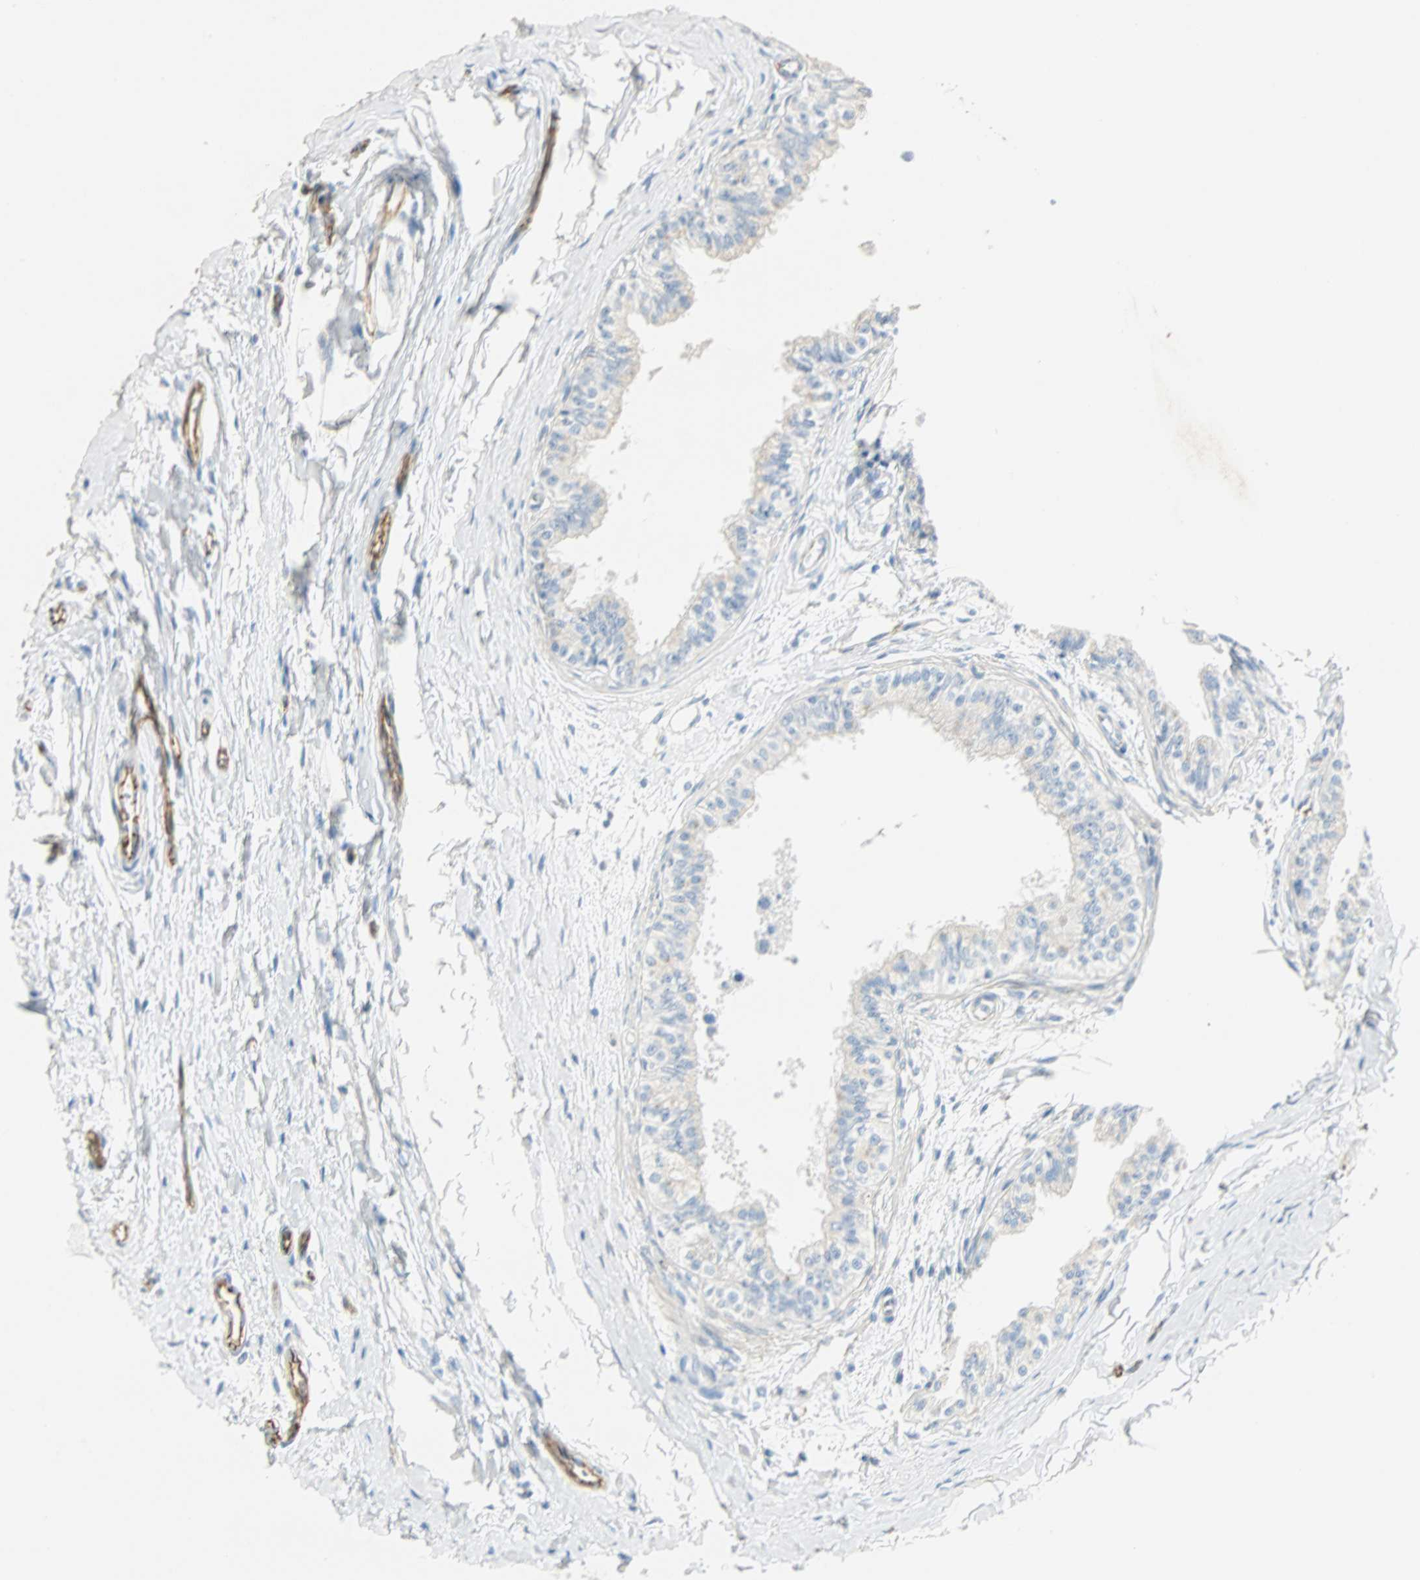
{"staining": {"intensity": "weak", "quantity": "25%-75%", "location": "cytoplasmic/membranous"}, "tissue": "epididymis", "cell_type": "Glandular cells", "image_type": "normal", "snomed": [{"axis": "morphology", "description": "Normal tissue, NOS"}, {"axis": "morphology", "description": "Adenocarcinoma, metastatic, NOS"}, {"axis": "topography", "description": "Testis"}, {"axis": "topography", "description": "Epididymis"}], "caption": "A micrograph of epididymis stained for a protein exhibits weak cytoplasmic/membranous brown staining in glandular cells. (brown staining indicates protein expression, while blue staining denotes nuclei).", "gene": "VPS9D1", "patient": {"sex": "male", "age": 26}}